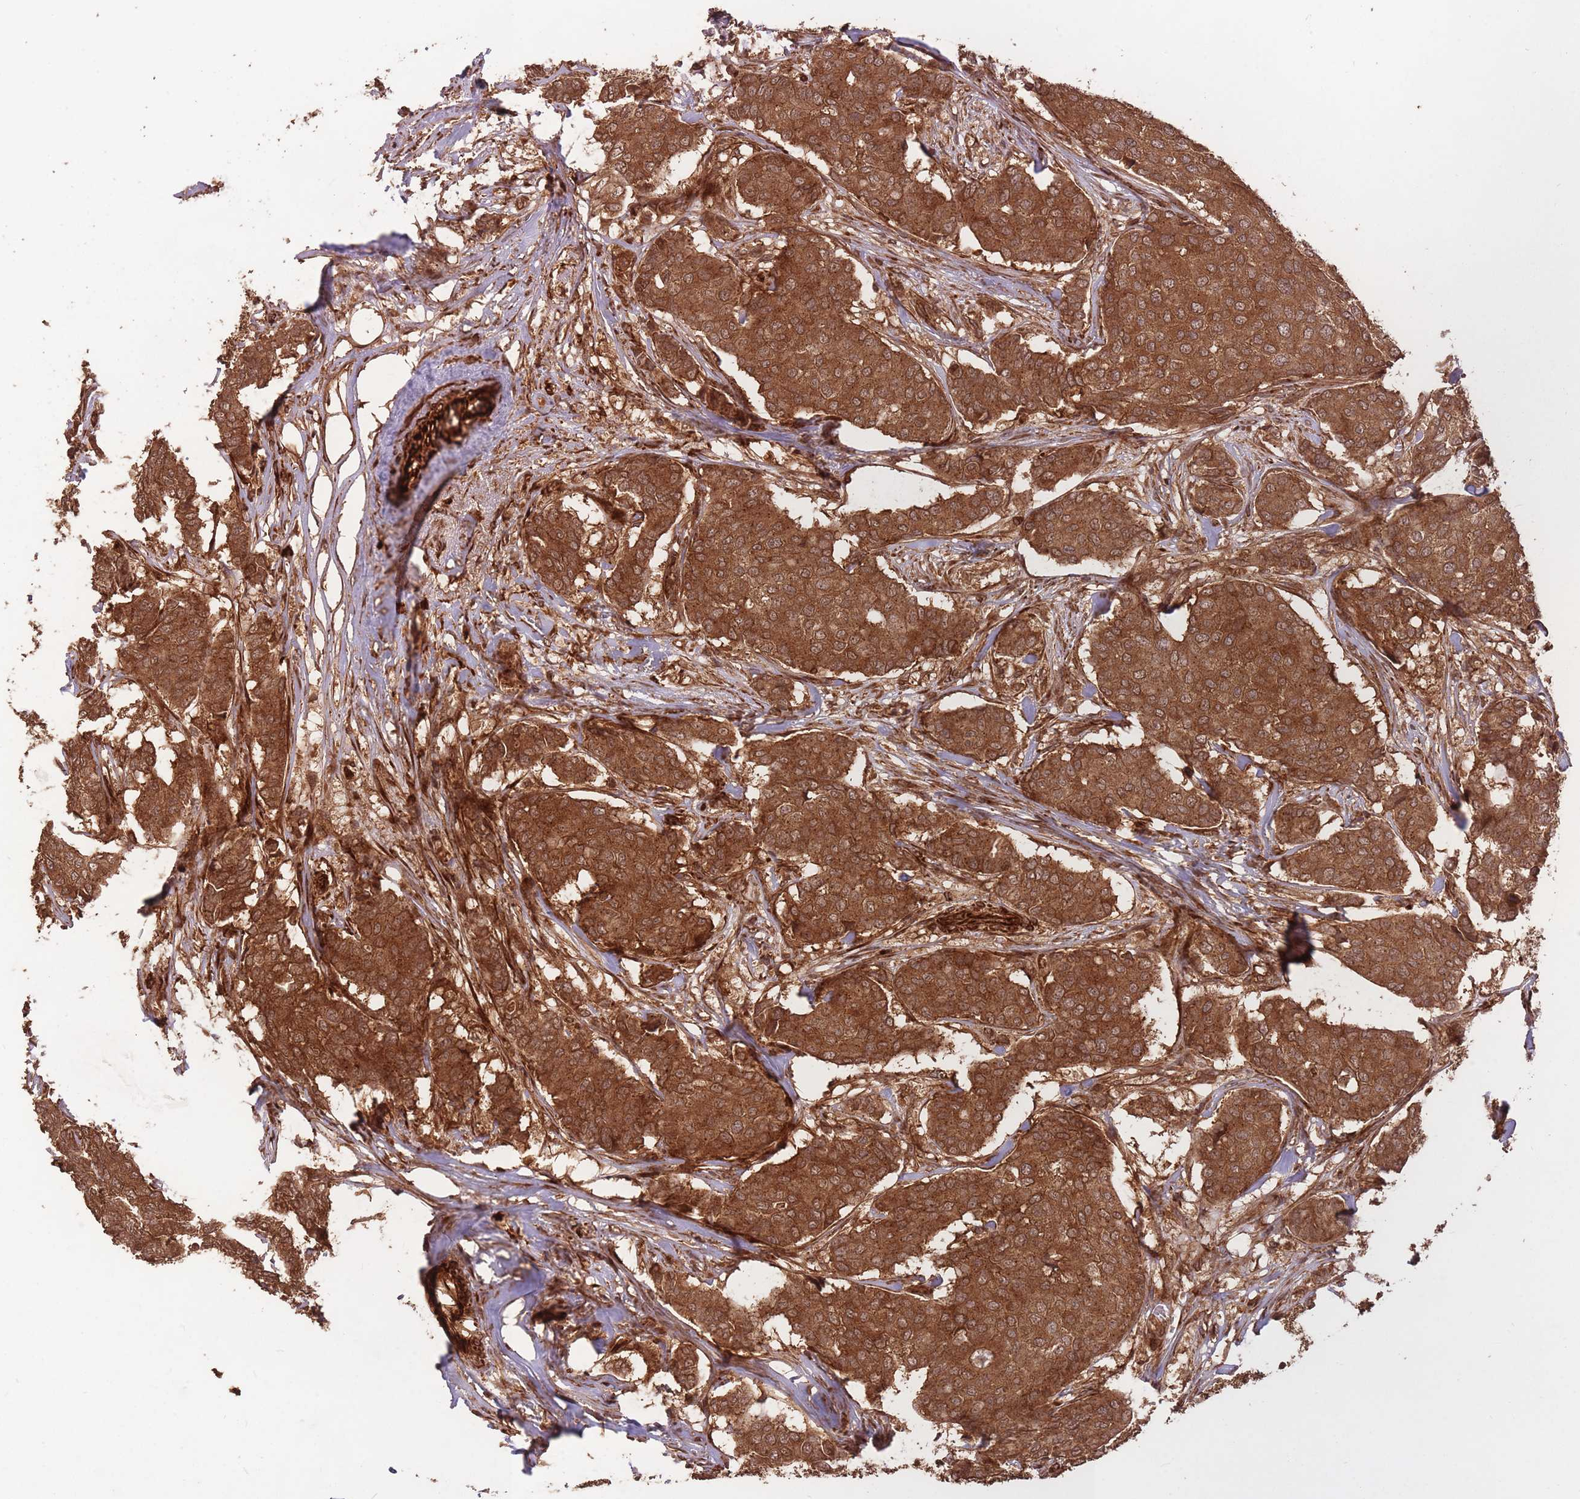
{"staining": {"intensity": "strong", "quantity": ">75%", "location": "cytoplasmic/membranous"}, "tissue": "breast cancer", "cell_type": "Tumor cells", "image_type": "cancer", "snomed": [{"axis": "morphology", "description": "Duct carcinoma"}, {"axis": "topography", "description": "Breast"}], "caption": "Protein analysis of breast intraductal carcinoma tissue reveals strong cytoplasmic/membranous staining in about >75% of tumor cells.", "gene": "ERBB3", "patient": {"sex": "female", "age": 75}}